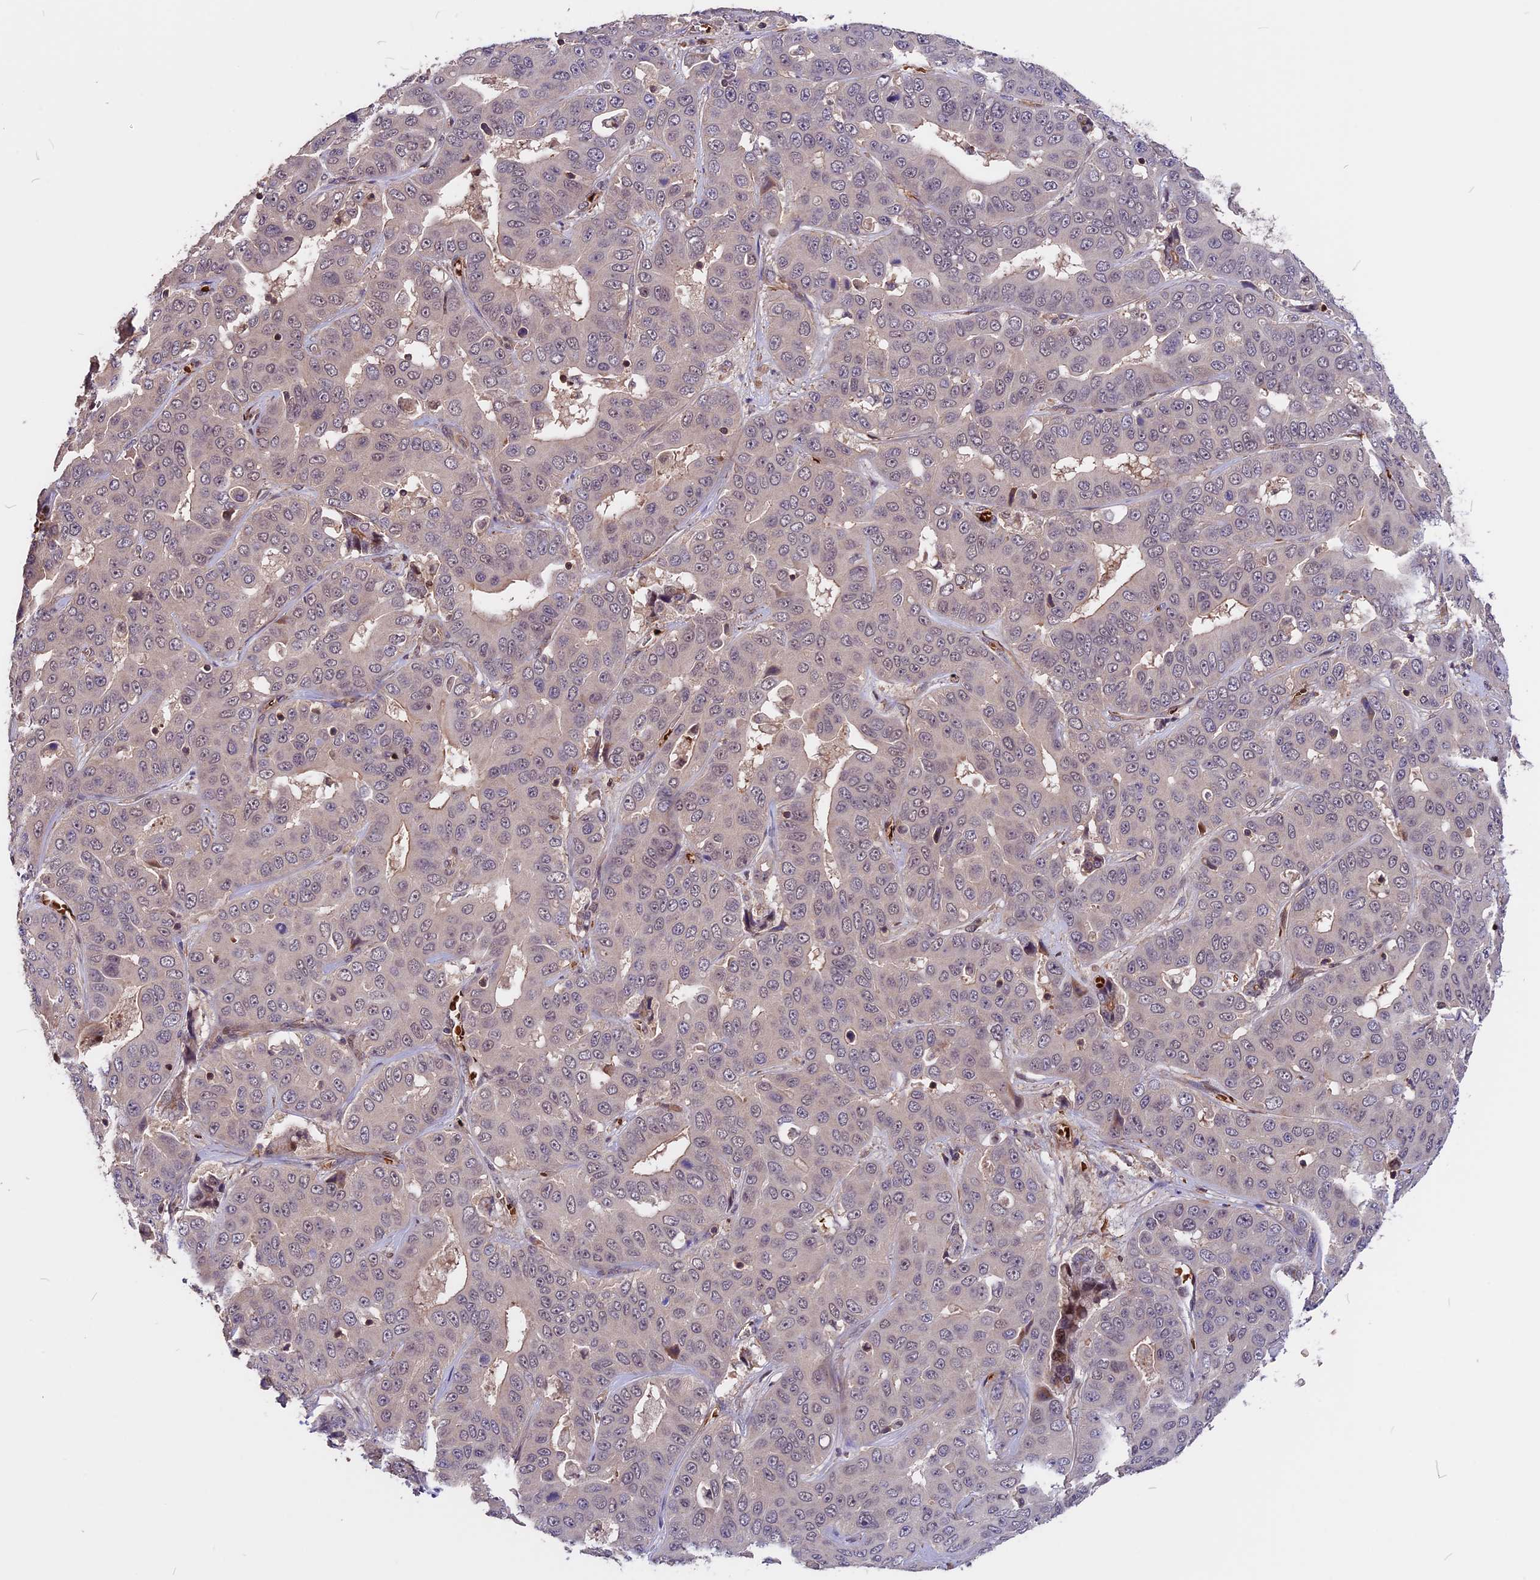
{"staining": {"intensity": "negative", "quantity": "none", "location": "none"}, "tissue": "liver cancer", "cell_type": "Tumor cells", "image_type": "cancer", "snomed": [{"axis": "morphology", "description": "Cholangiocarcinoma"}, {"axis": "topography", "description": "Liver"}], "caption": "This is a histopathology image of immunohistochemistry (IHC) staining of liver cancer (cholangiocarcinoma), which shows no staining in tumor cells. Nuclei are stained in blue.", "gene": "ZC3H10", "patient": {"sex": "female", "age": 52}}